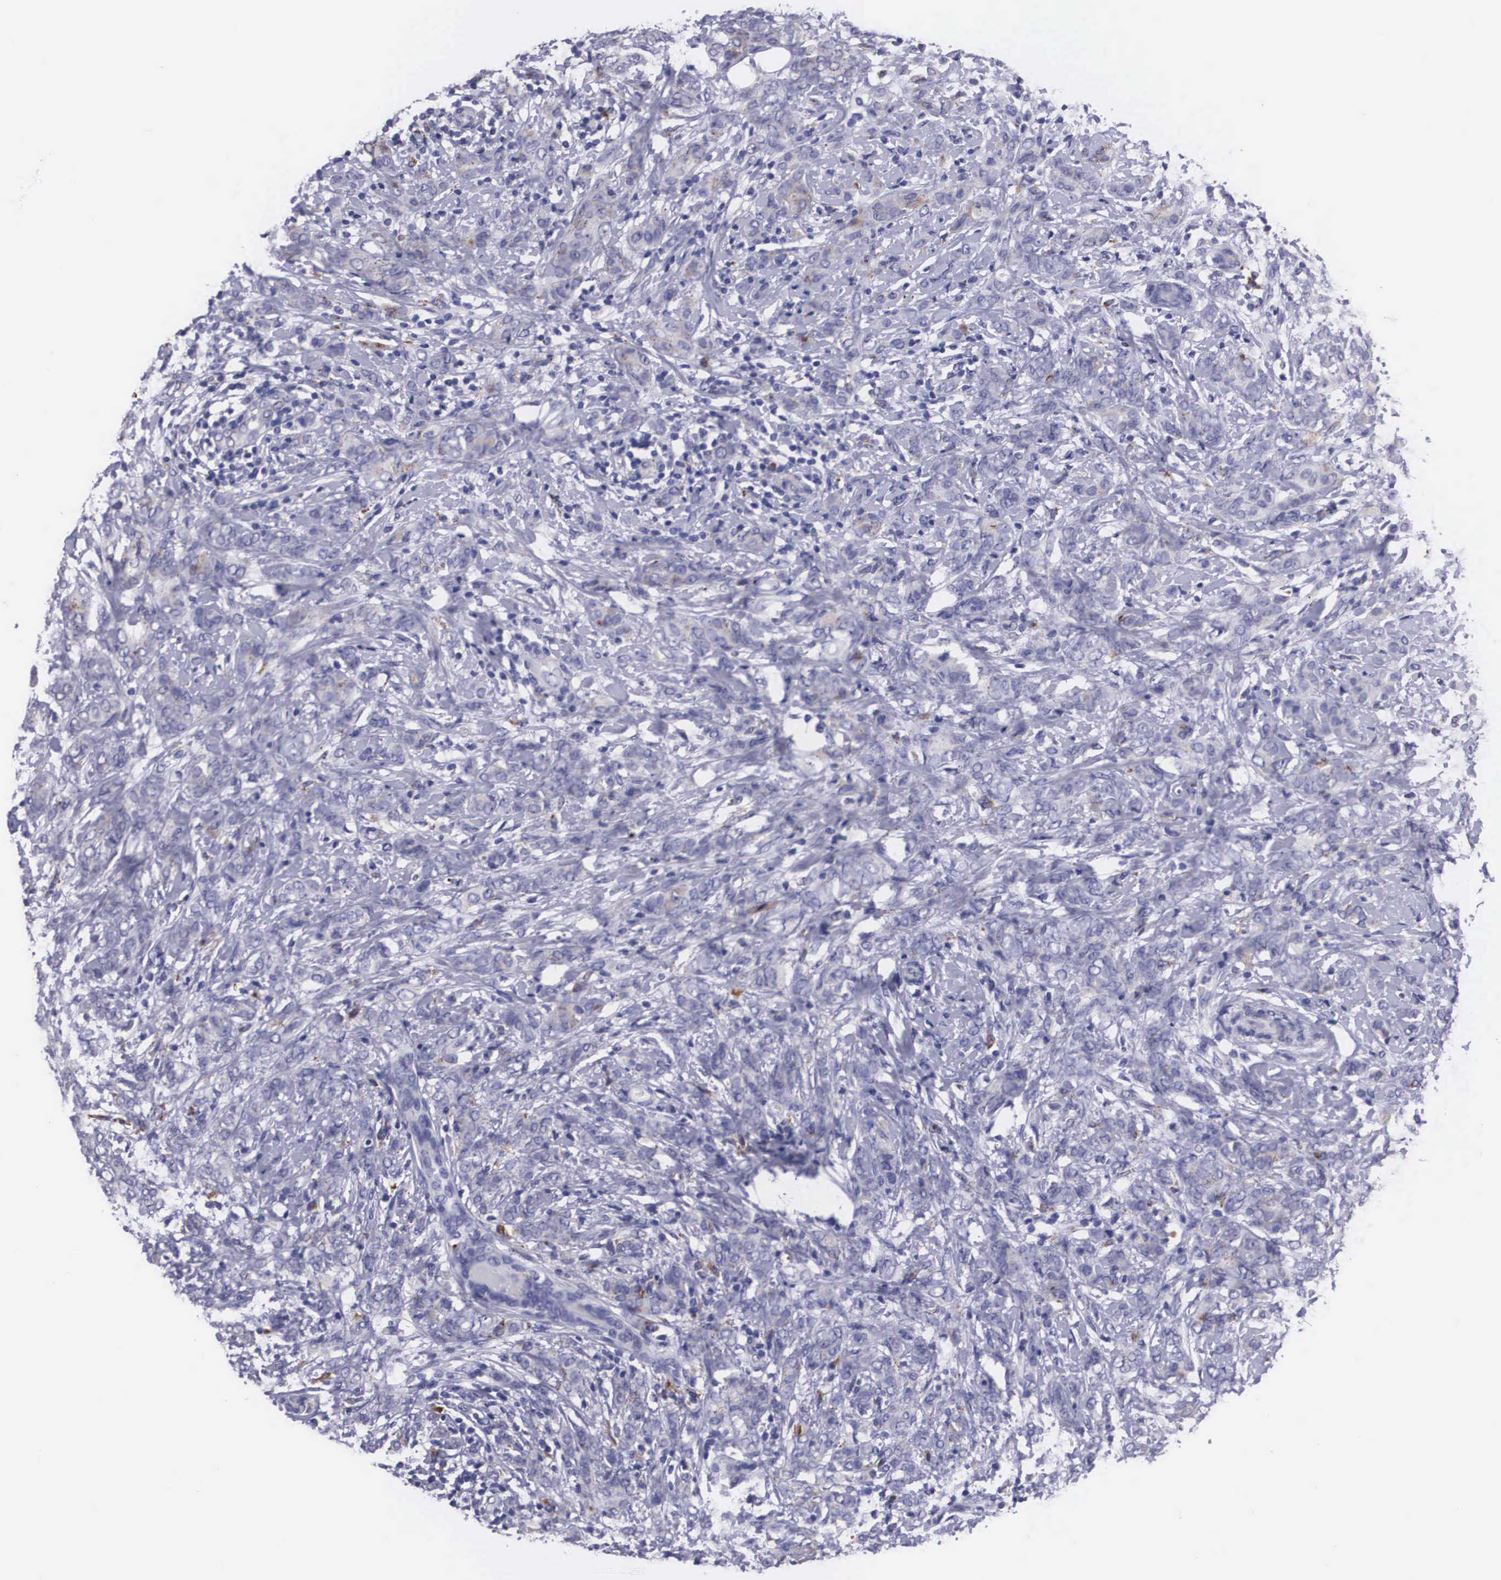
{"staining": {"intensity": "weak", "quantity": "<25%", "location": "cytoplasmic/membranous"}, "tissue": "breast cancer", "cell_type": "Tumor cells", "image_type": "cancer", "snomed": [{"axis": "morphology", "description": "Duct carcinoma"}, {"axis": "topography", "description": "Breast"}], "caption": "Tumor cells show no significant protein positivity in breast invasive ductal carcinoma.", "gene": "CRELD2", "patient": {"sex": "female", "age": 53}}